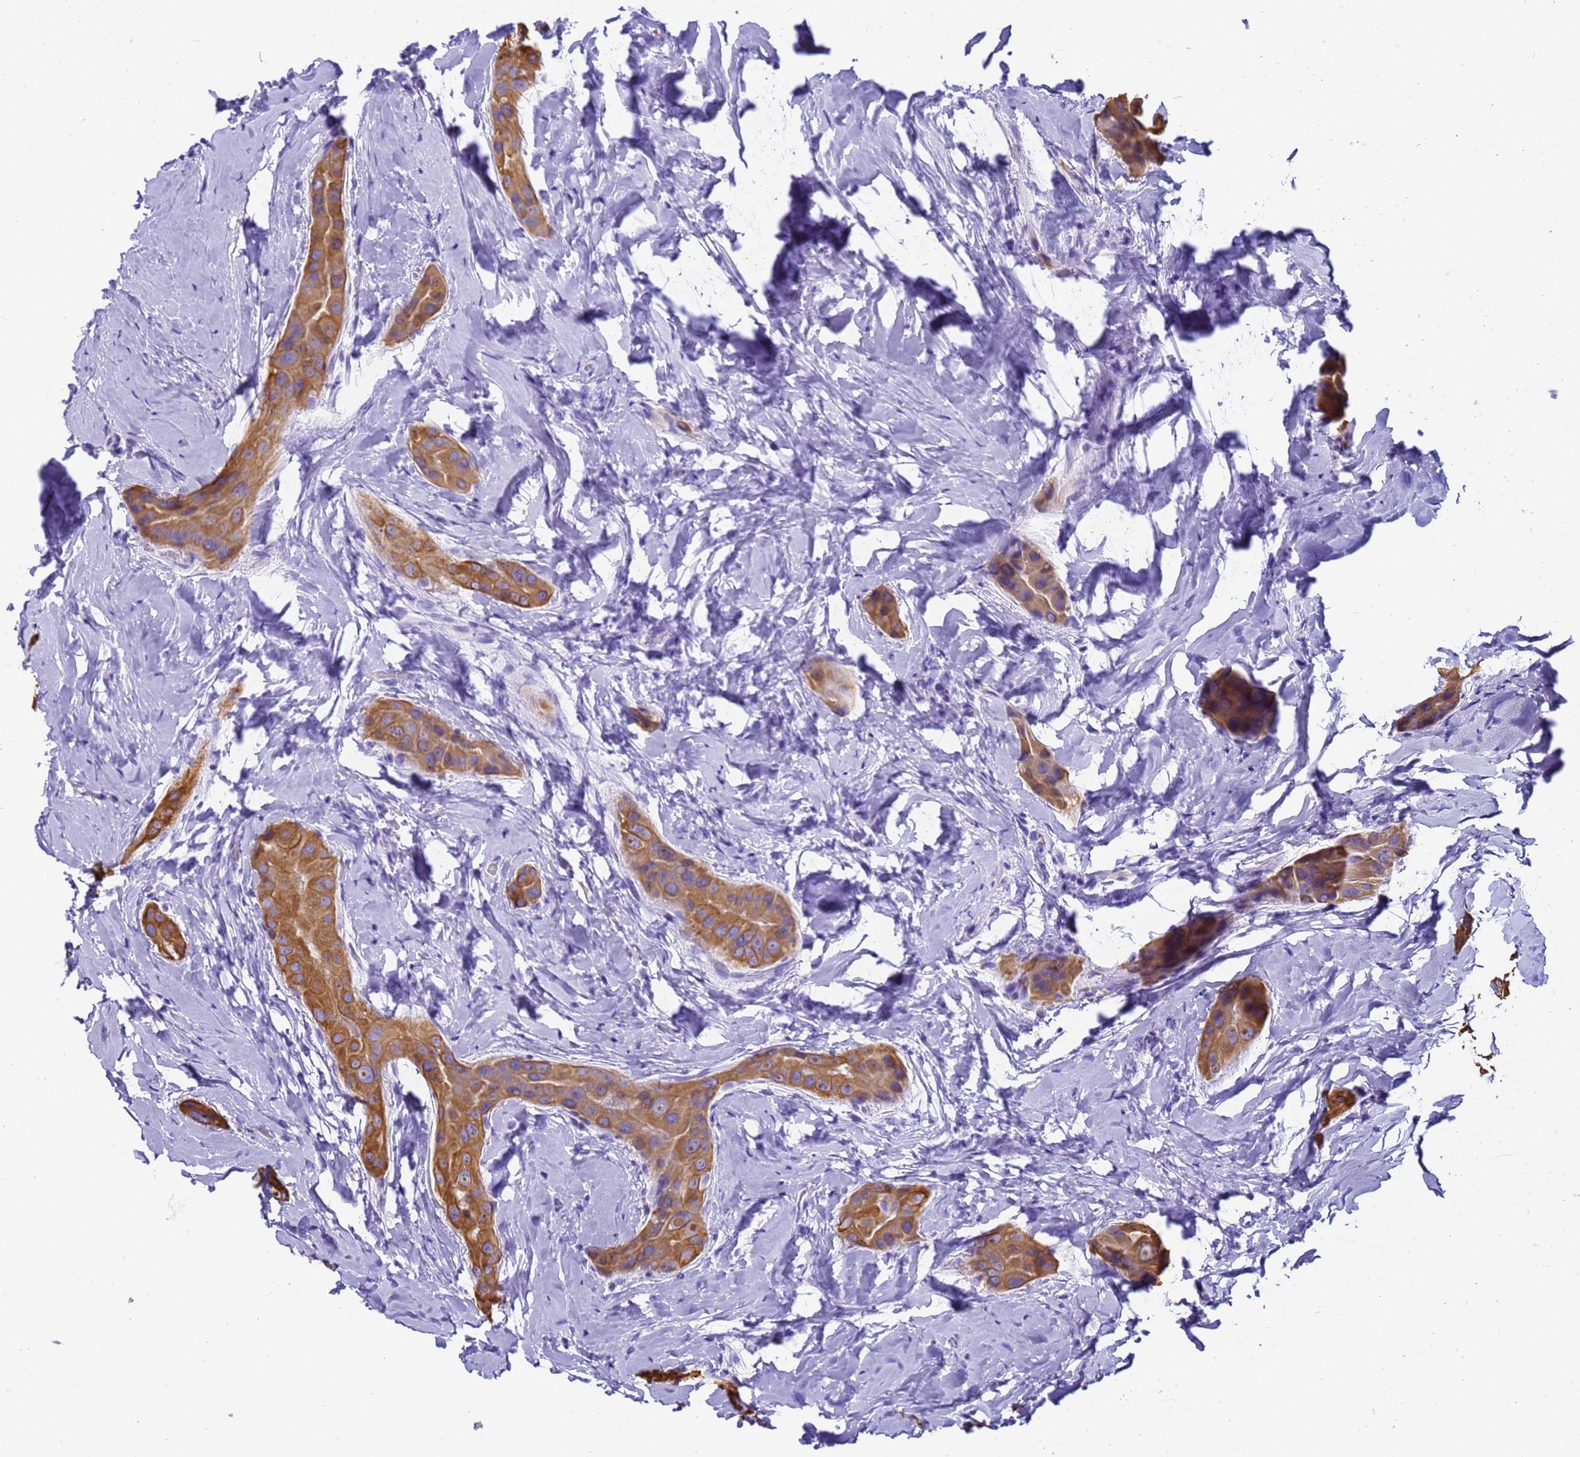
{"staining": {"intensity": "moderate", "quantity": ">75%", "location": "cytoplasmic/membranous"}, "tissue": "thyroid cancer", "cell_type": "Tumor cells", "image_type": "cancer", "snomed": [{"axis": "morphology", "description": "Papillary adenocarcinoma, NOS"}, {"axis": "topography", "description": "Thyroid gland"}], "caption": "DAB (3,3'-diaminobenzidine) immunohistochemical staining of human papillary adenocarcinoma (thyroid) displays moderate cytoplasmic/membranous protein staining in about >75% of tumor cells.", "gene": "PIEZO2", "patient": {"sex": "male", "age": 33}}